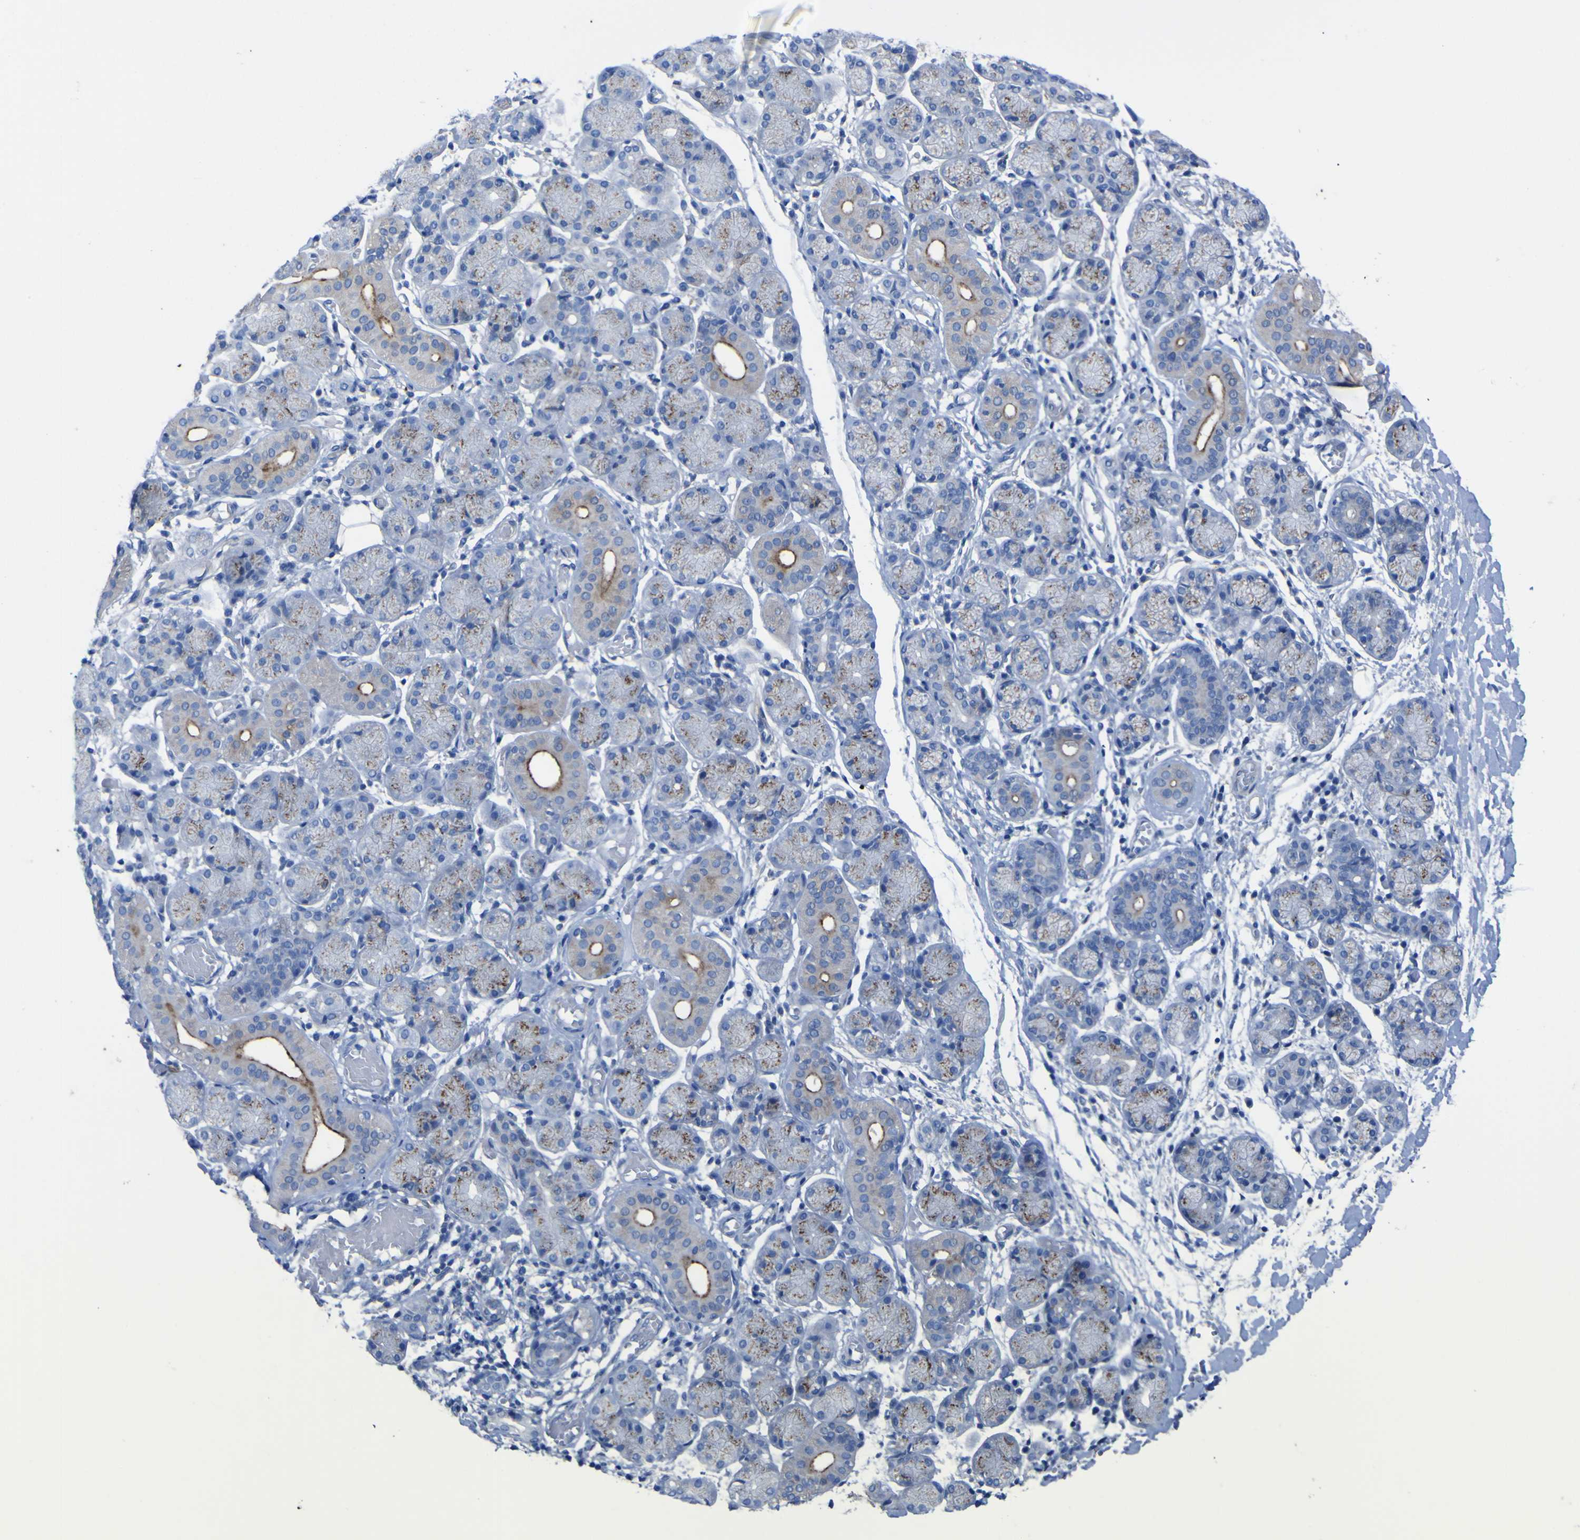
{"staining": {"intensity": "moderate", "quantity": "<25%", "location": "cytoplasmic/membranous"}, "tissue": "salivary gland", "cell_type": "Glandular cells", "image_type": "normal", "snomed": [{"axis": "morphology", "description": "Normal tissue, NOS"}, {"axis": "topography", "description": "Salivary gland"}], "caption": "Moderate cytoplasmic/membranous positivity is seen in approximately <25% of glandular cells in benign salivary gland.", "gene": "AGO4", "patient": {"sex": "female", "age": 24}}